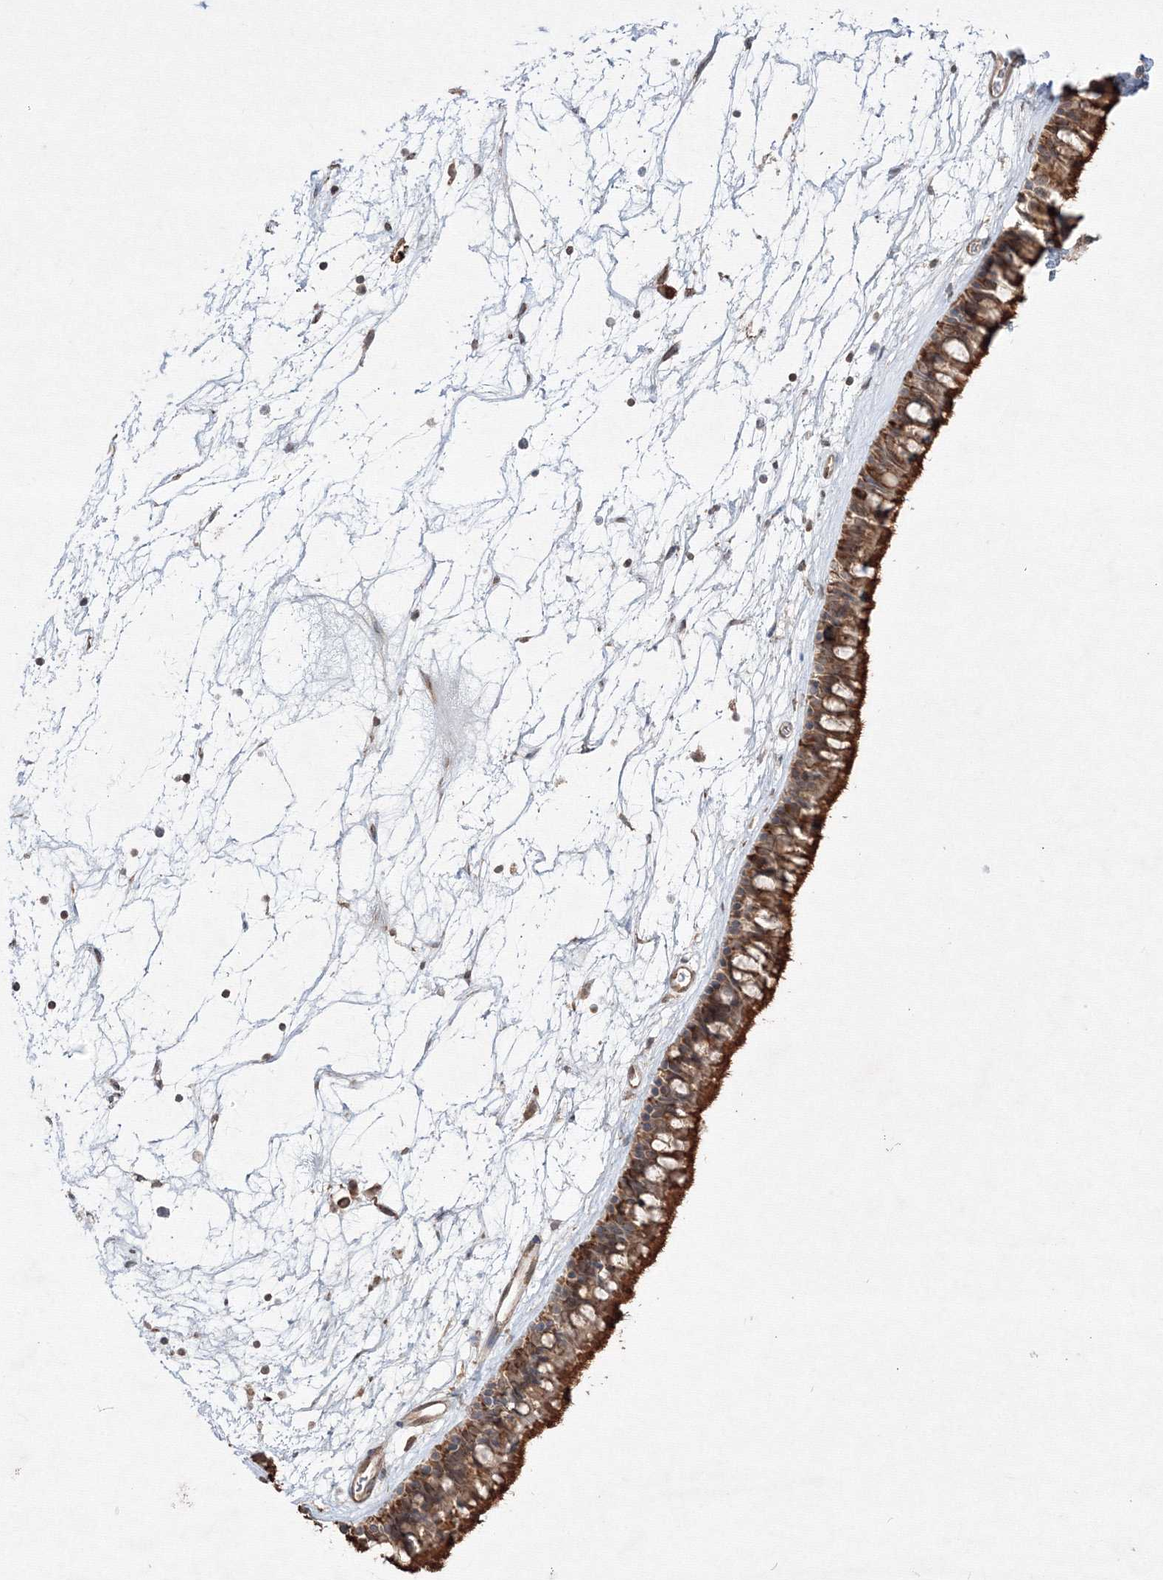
{"staining": {"intensity": "strong", "quantity": ">75%", "location": "cytoplasmic/membranous"}, "tissue": "nasopharynx", "cell_type": "Respiratory epithelial cells", "image_type": "normal", "snomed": [{"axis": "morphology", "description": "Normal tissue, NOS"}, {"axis": "topography", "description": "Nasopharynx"}], "caption": "Brown immunohistochemical staining in benign human nasopharynx exhibits strong cytoplasmic/membranous staining in about >75% of respiratory epithelial cells.", "gene": "FBXL8", "patient": {"sex": "male", "age": 64}}